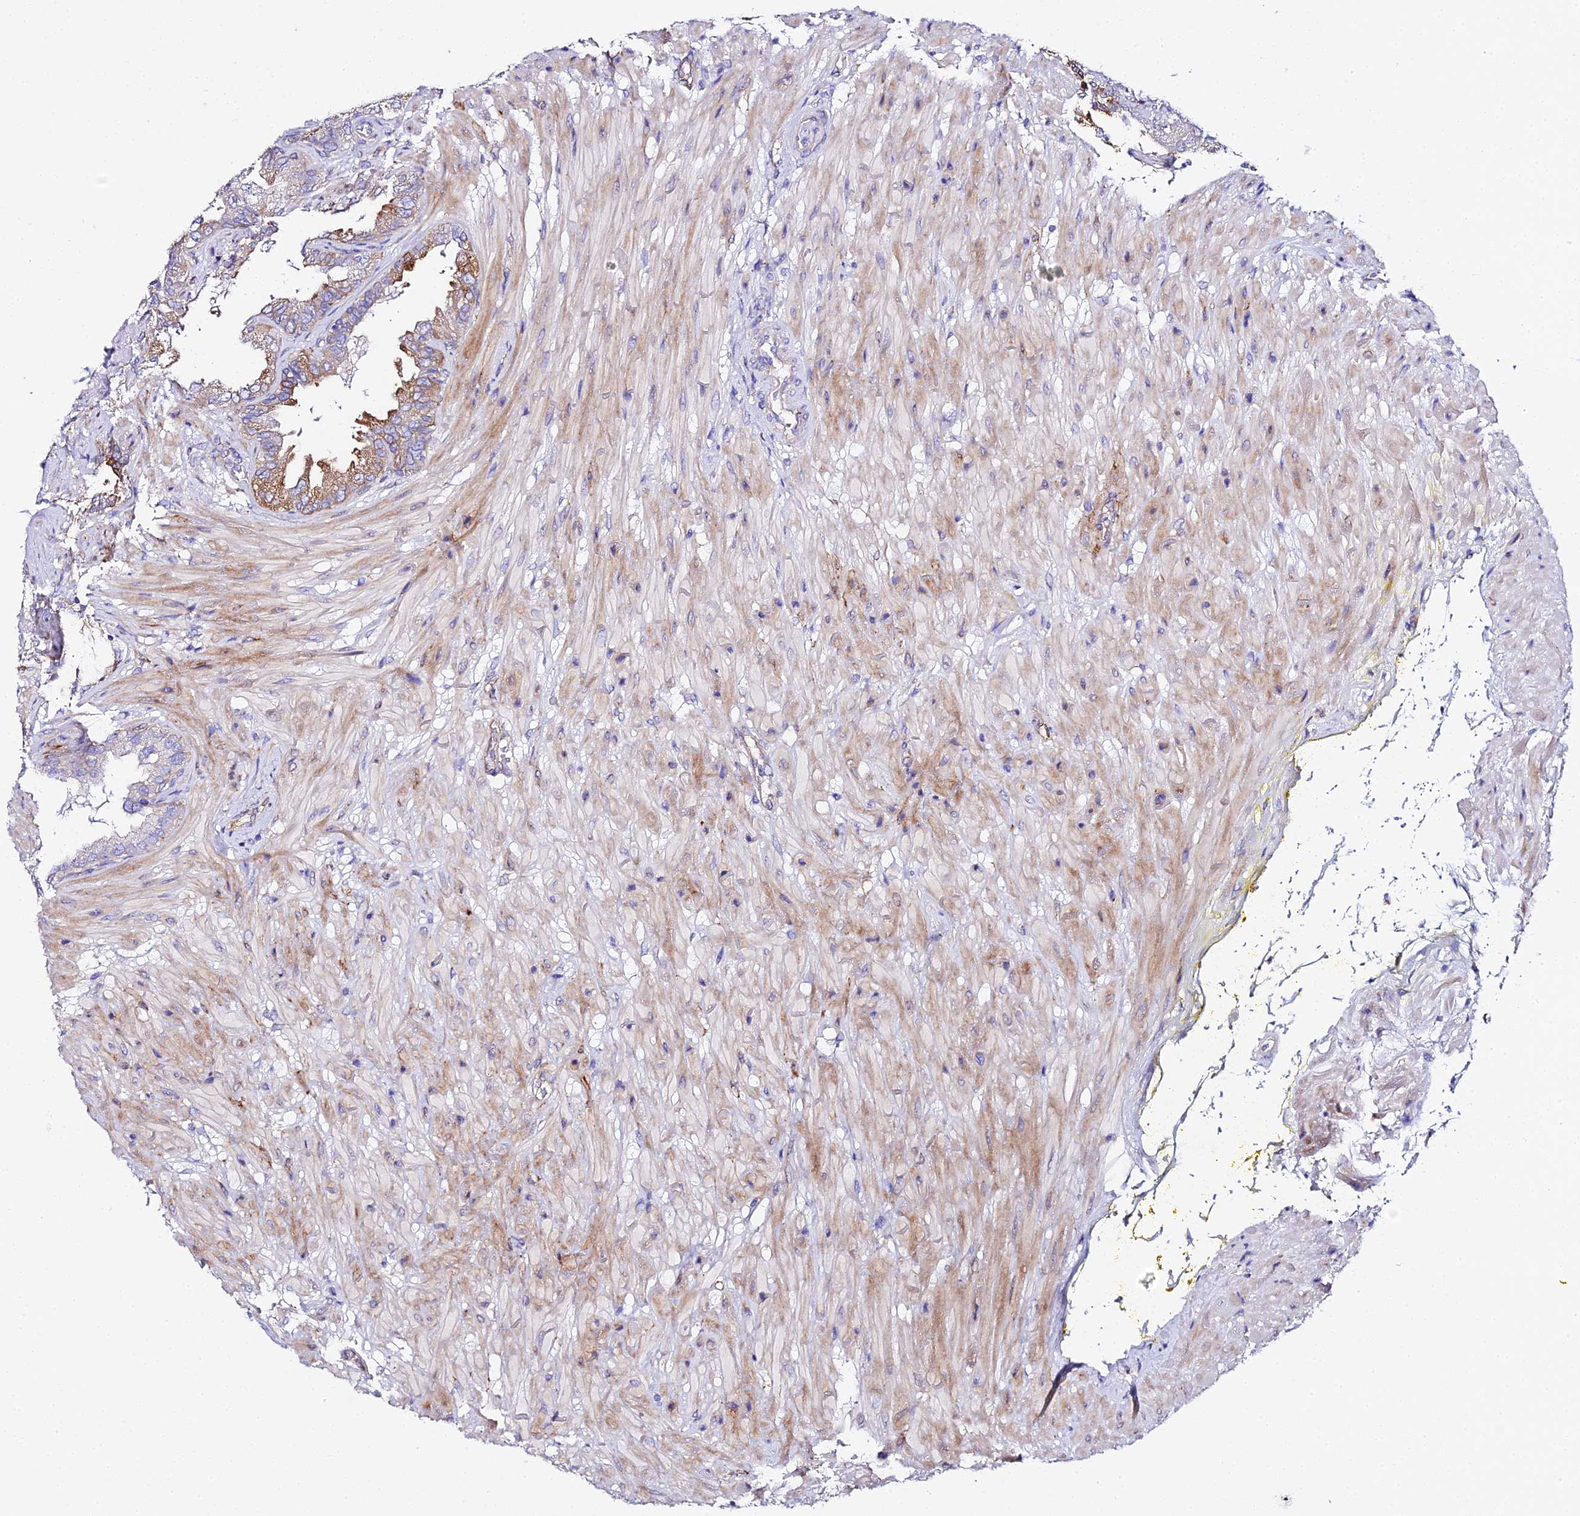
{"staining": {"intensity": "strong", "quantity": "25%-75%", "location": "cytoplasmic/membranous"}, "tissue": "seminal vesicle", "cell_type": "Glandular cells", "image_type": "normal", "snomed": [{"axis": "morphology", "description": "Normal tissue, NOS"}, {"axis": "topography", "description": "Seminal veicle"}], "caption": "Benign seminal vesicle reveals strong cytoplasmic/membranous positivity in about 25%-75% of glandular cells, visualized by immunohistochemistry.", "gene": "CFAP45", "patient": {"sex": "male", "age": 63}}